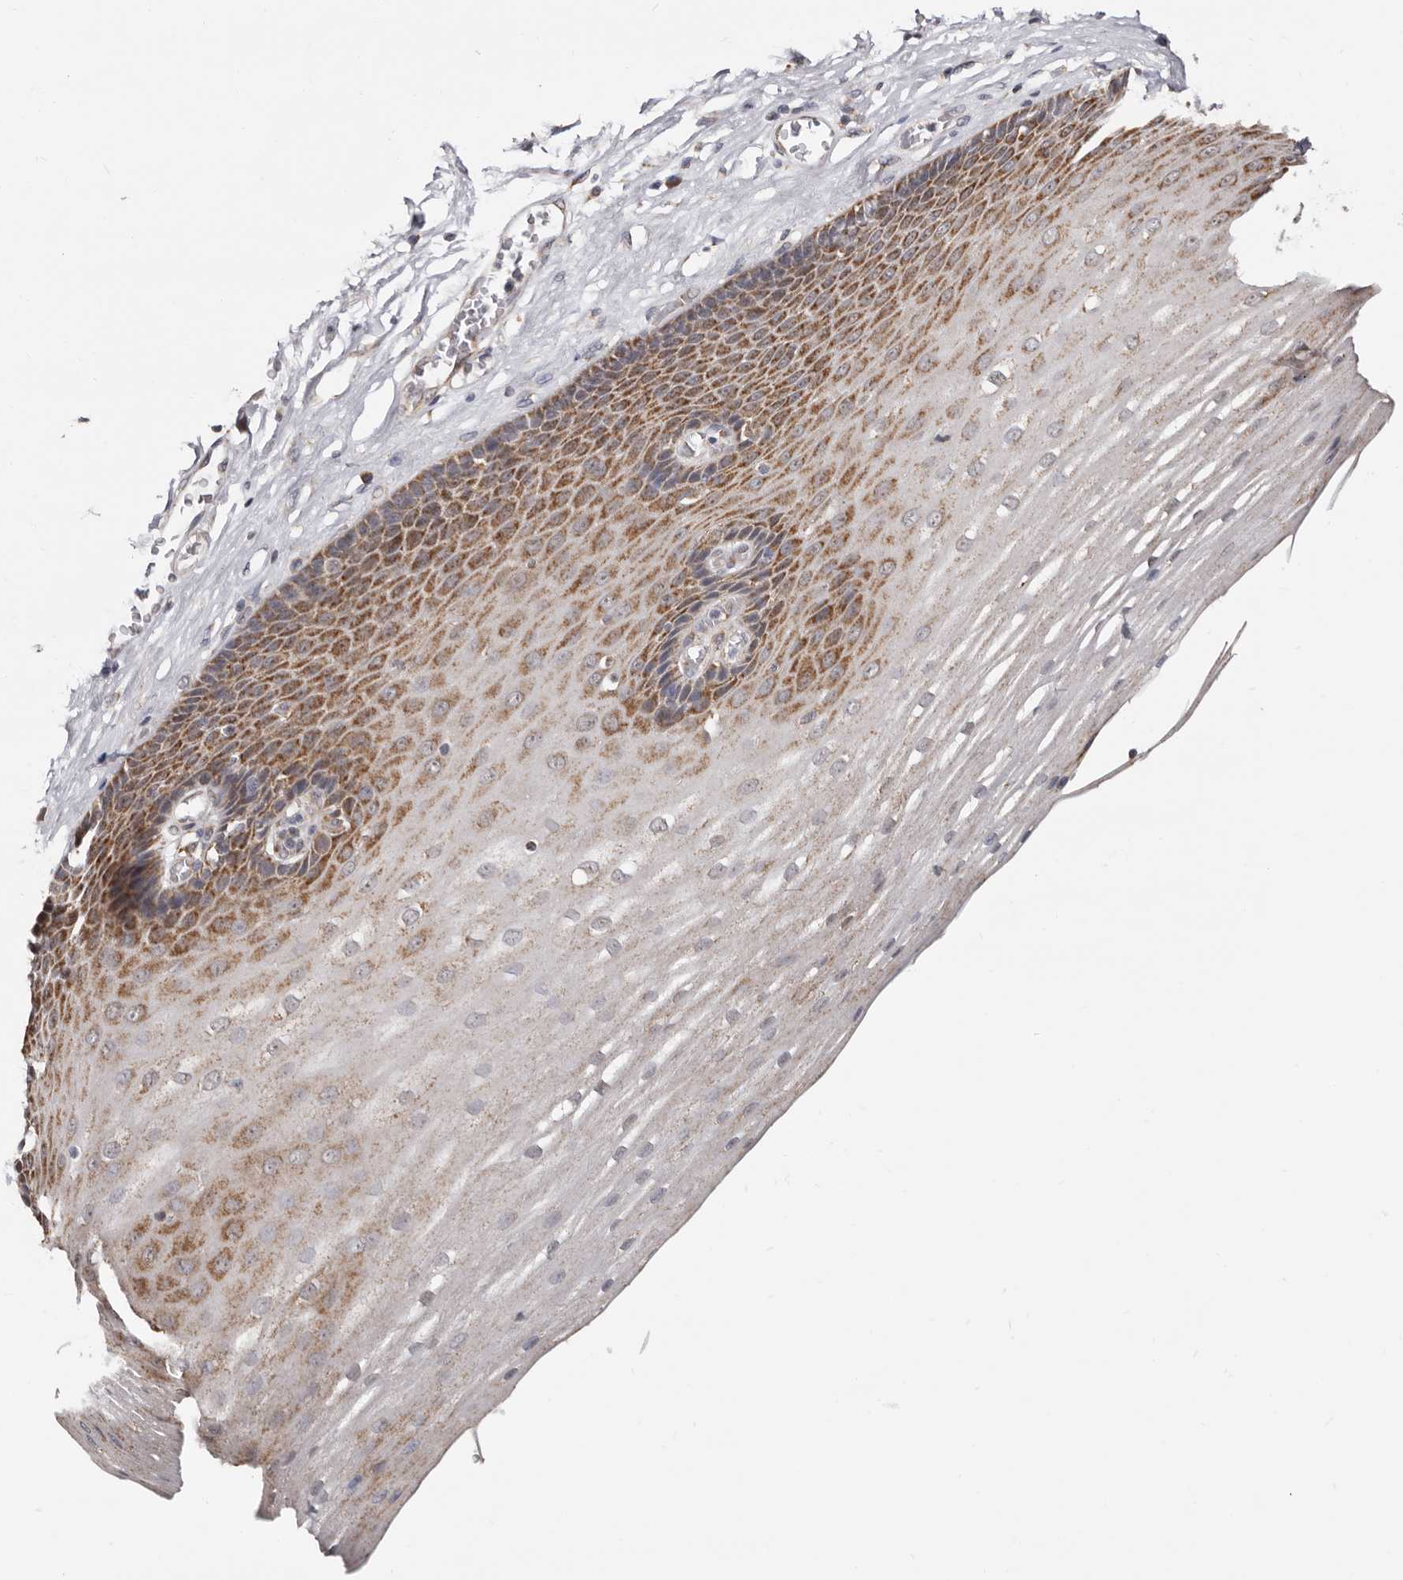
{"staining": {"intensity": "strong", "quantity": "25%-75%", "location": "cytoplasmic/membranous"}, "tissue": "esophagus", "cell_type": "Squamous epithelial cells", "image_type": "normal", "snomed": [{"axis": "morphology", "description": "Normal tissue, NOS"}, {"axis": "topography", "description": "Esophagus"}], "caption": "Immunohistochemistry (IHC) histopathology image of normal esophagus: esophagus stained using IHC exhibits high levels of strong protein expression localized specifically in the cytoplasmic/membranous of squamous epithelial cells, appearing as a cytoplasmic/membranous brown color.", "gene": "MRPL18", "patient": {"sex": "male", "age": 62}}